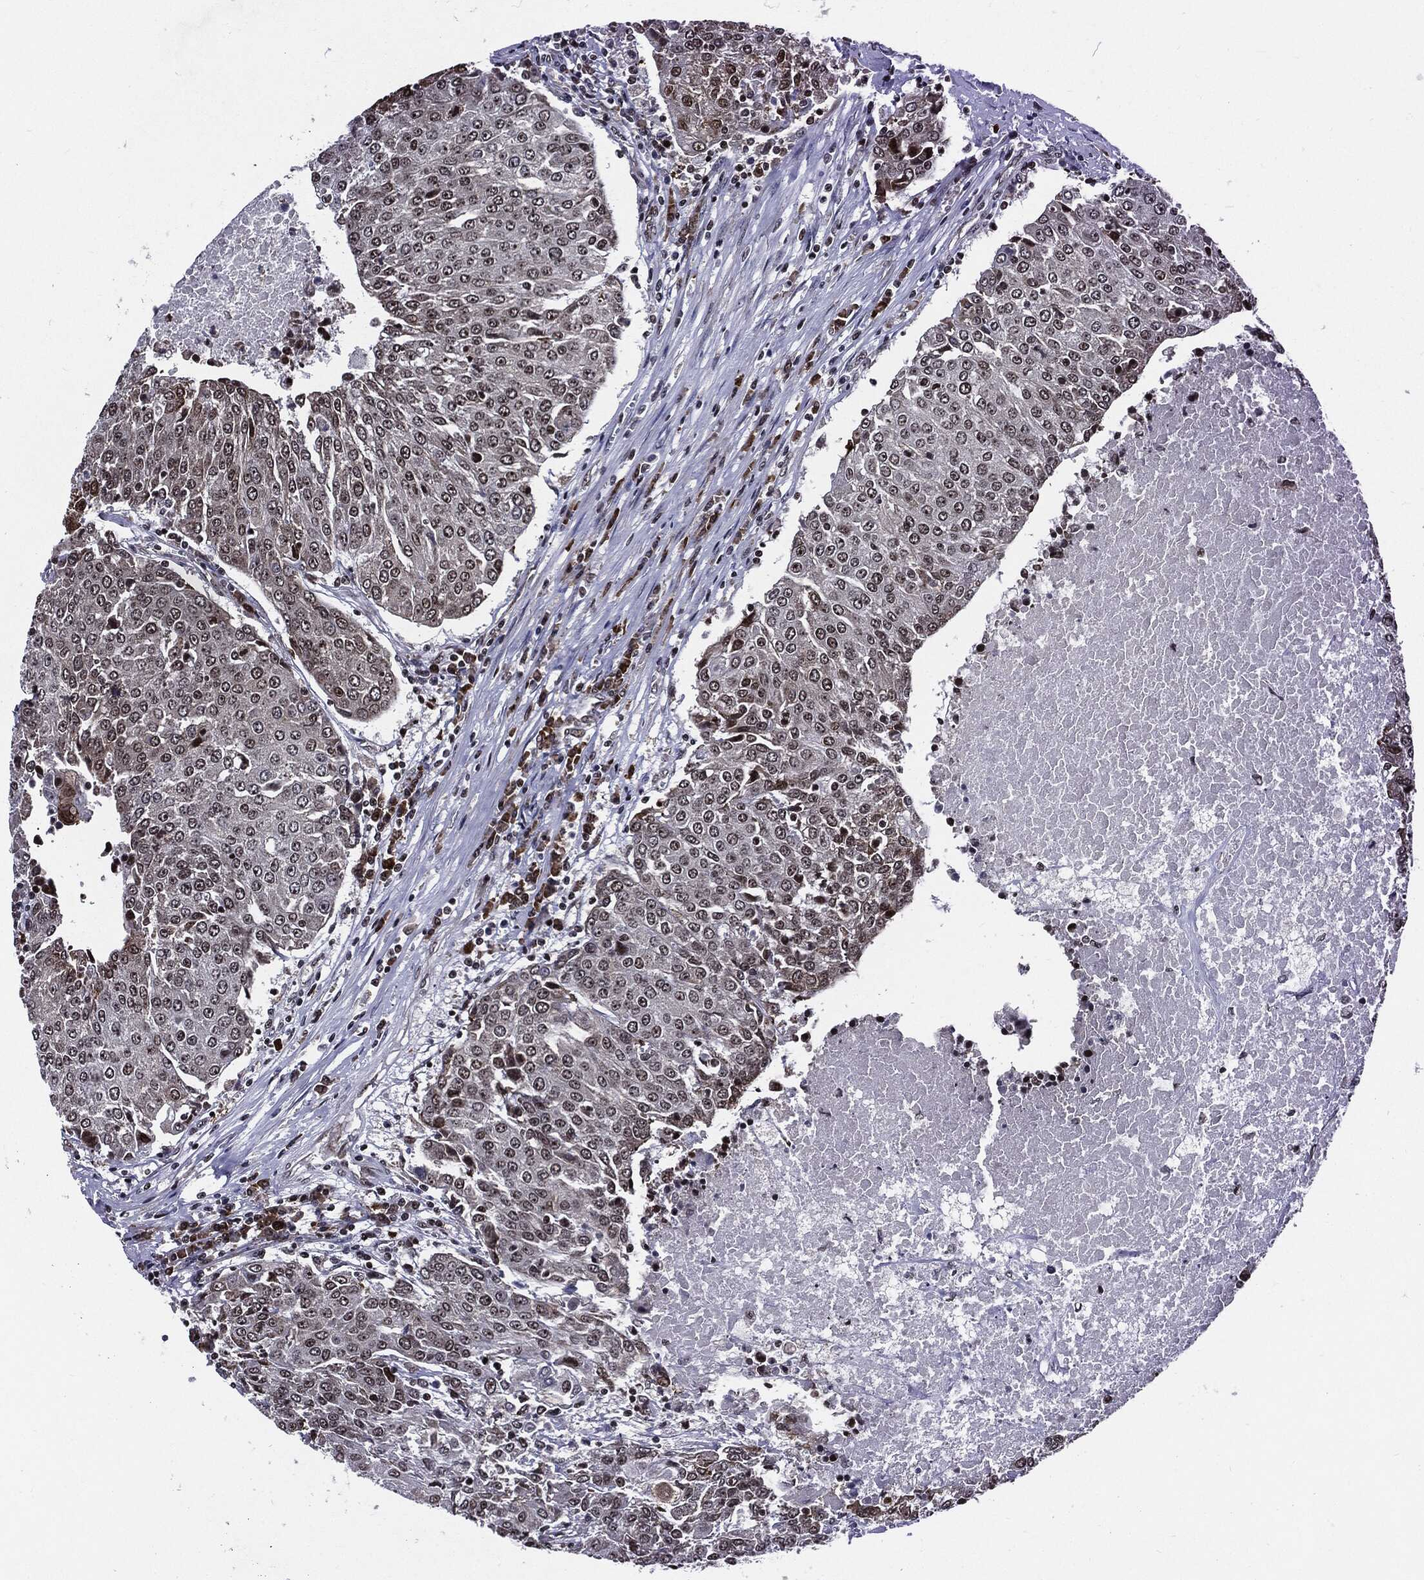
{"staining": {"intensity": "moderate", "quantity": "<25%", "location": "nuclear"}, "tissue": "urothelial cancer", "cell_type": "Tumor cells", "image_type": "cancer", "snomed": [{"axis": "morphology", "description": "Urothelial carcinoma, High grade"}, {"axis": "topography", "description": "Urinary bladder"}], "caption": "This is a micrograph of immunohistochemistry staining of urothelial carcinoma (high-grade), which shows moderate positivity in the nuclear of tumor cells.", "gene": "ZFP91", "patient": {"sex": "female", "age": 85}}